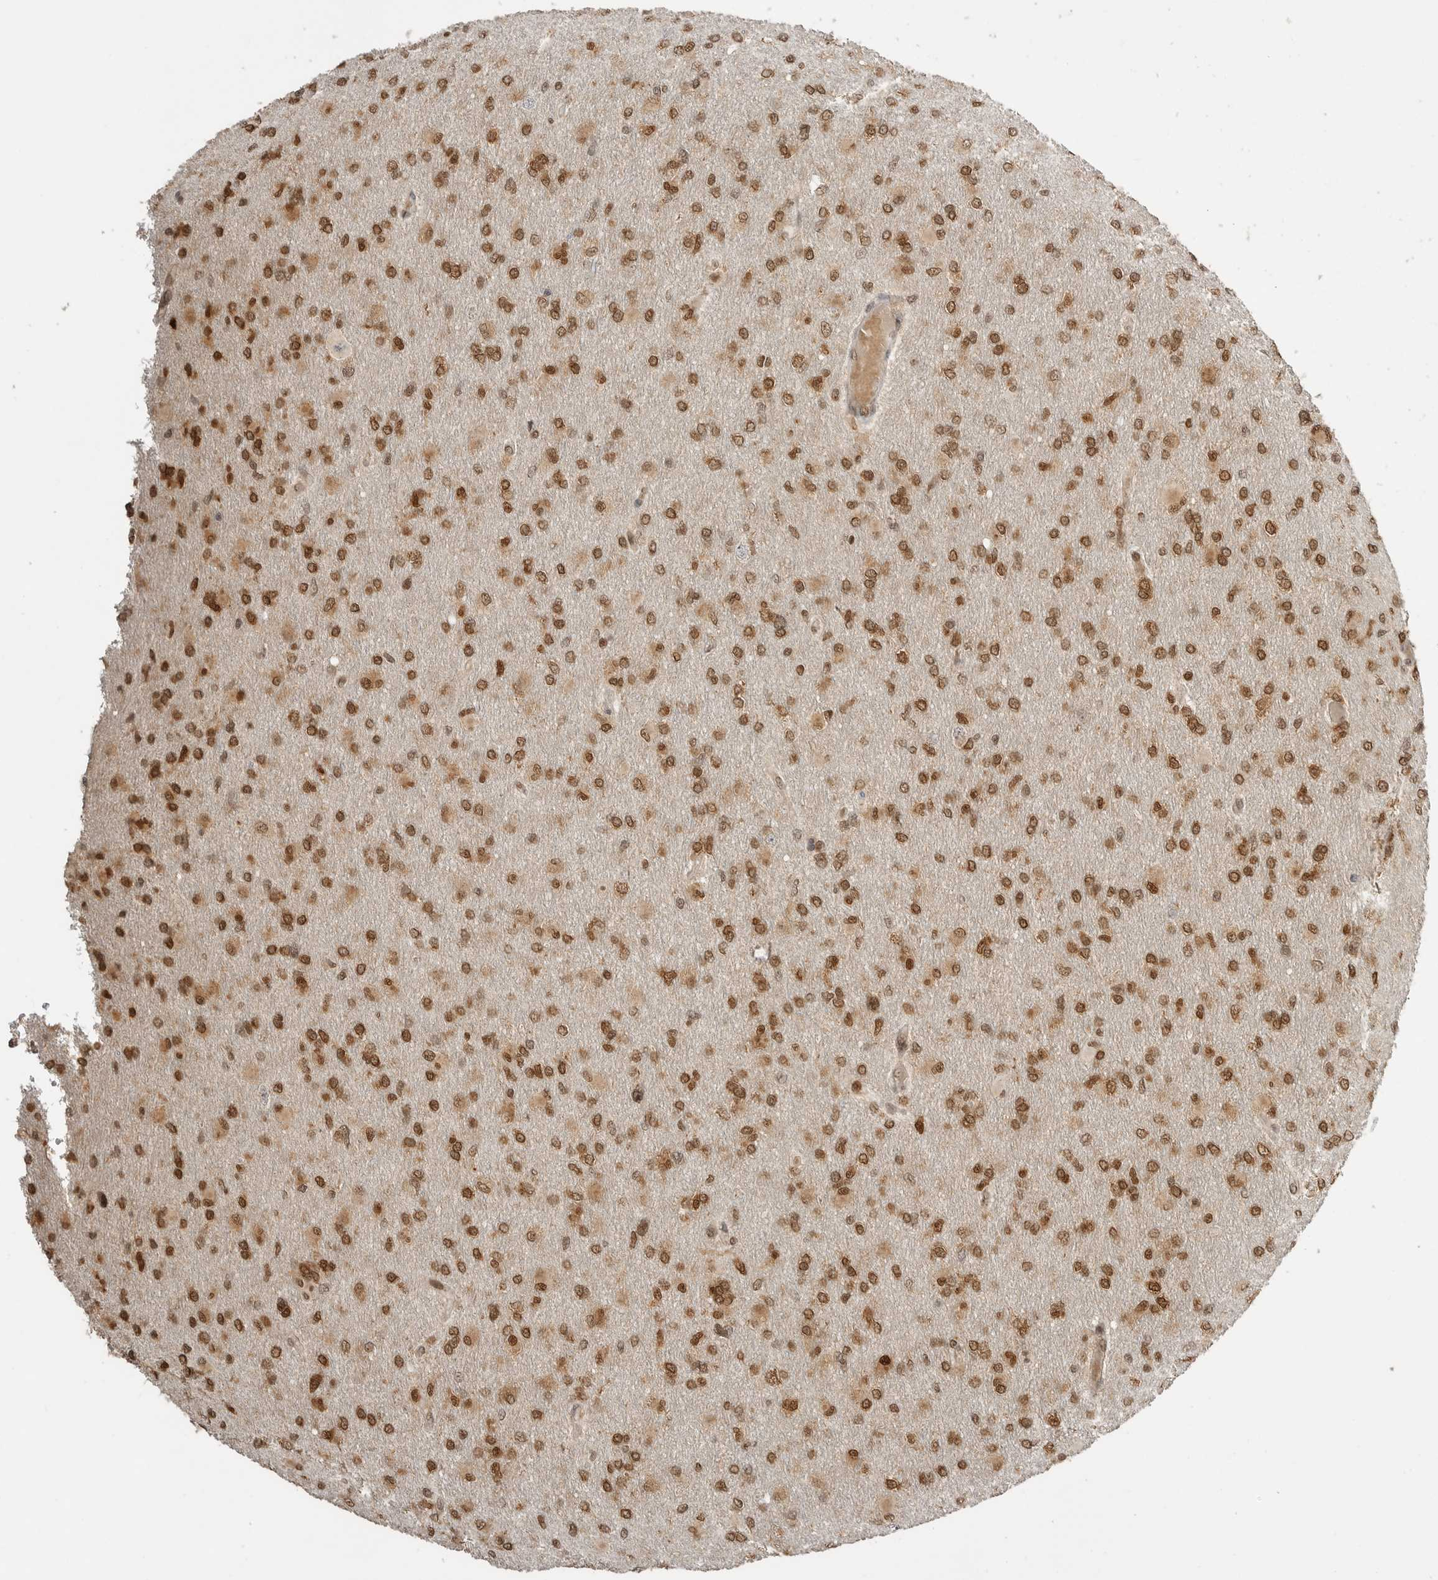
{"staining": {"intensity": "moderate", "quantity": ">75%", "location": "cytoplasmic/membranous"}, "tissue": "glioma", "cell_type": "Tumor cells", "image_type": "cancer", "snomed": [{"axis": "morphology", "description": "Glioma, malignant, High grade"}, {"axis": "topography", "description": "Cerebral cortex"}], "caption": "A brown stain labels moderate cytoplasmic/membranous expression of a protein in malignant high-grade glioma tumor cells. Nuclei are stained in blue.", "gene": "ALKAL1", "patient": {"sex": "female", "age": 36}}